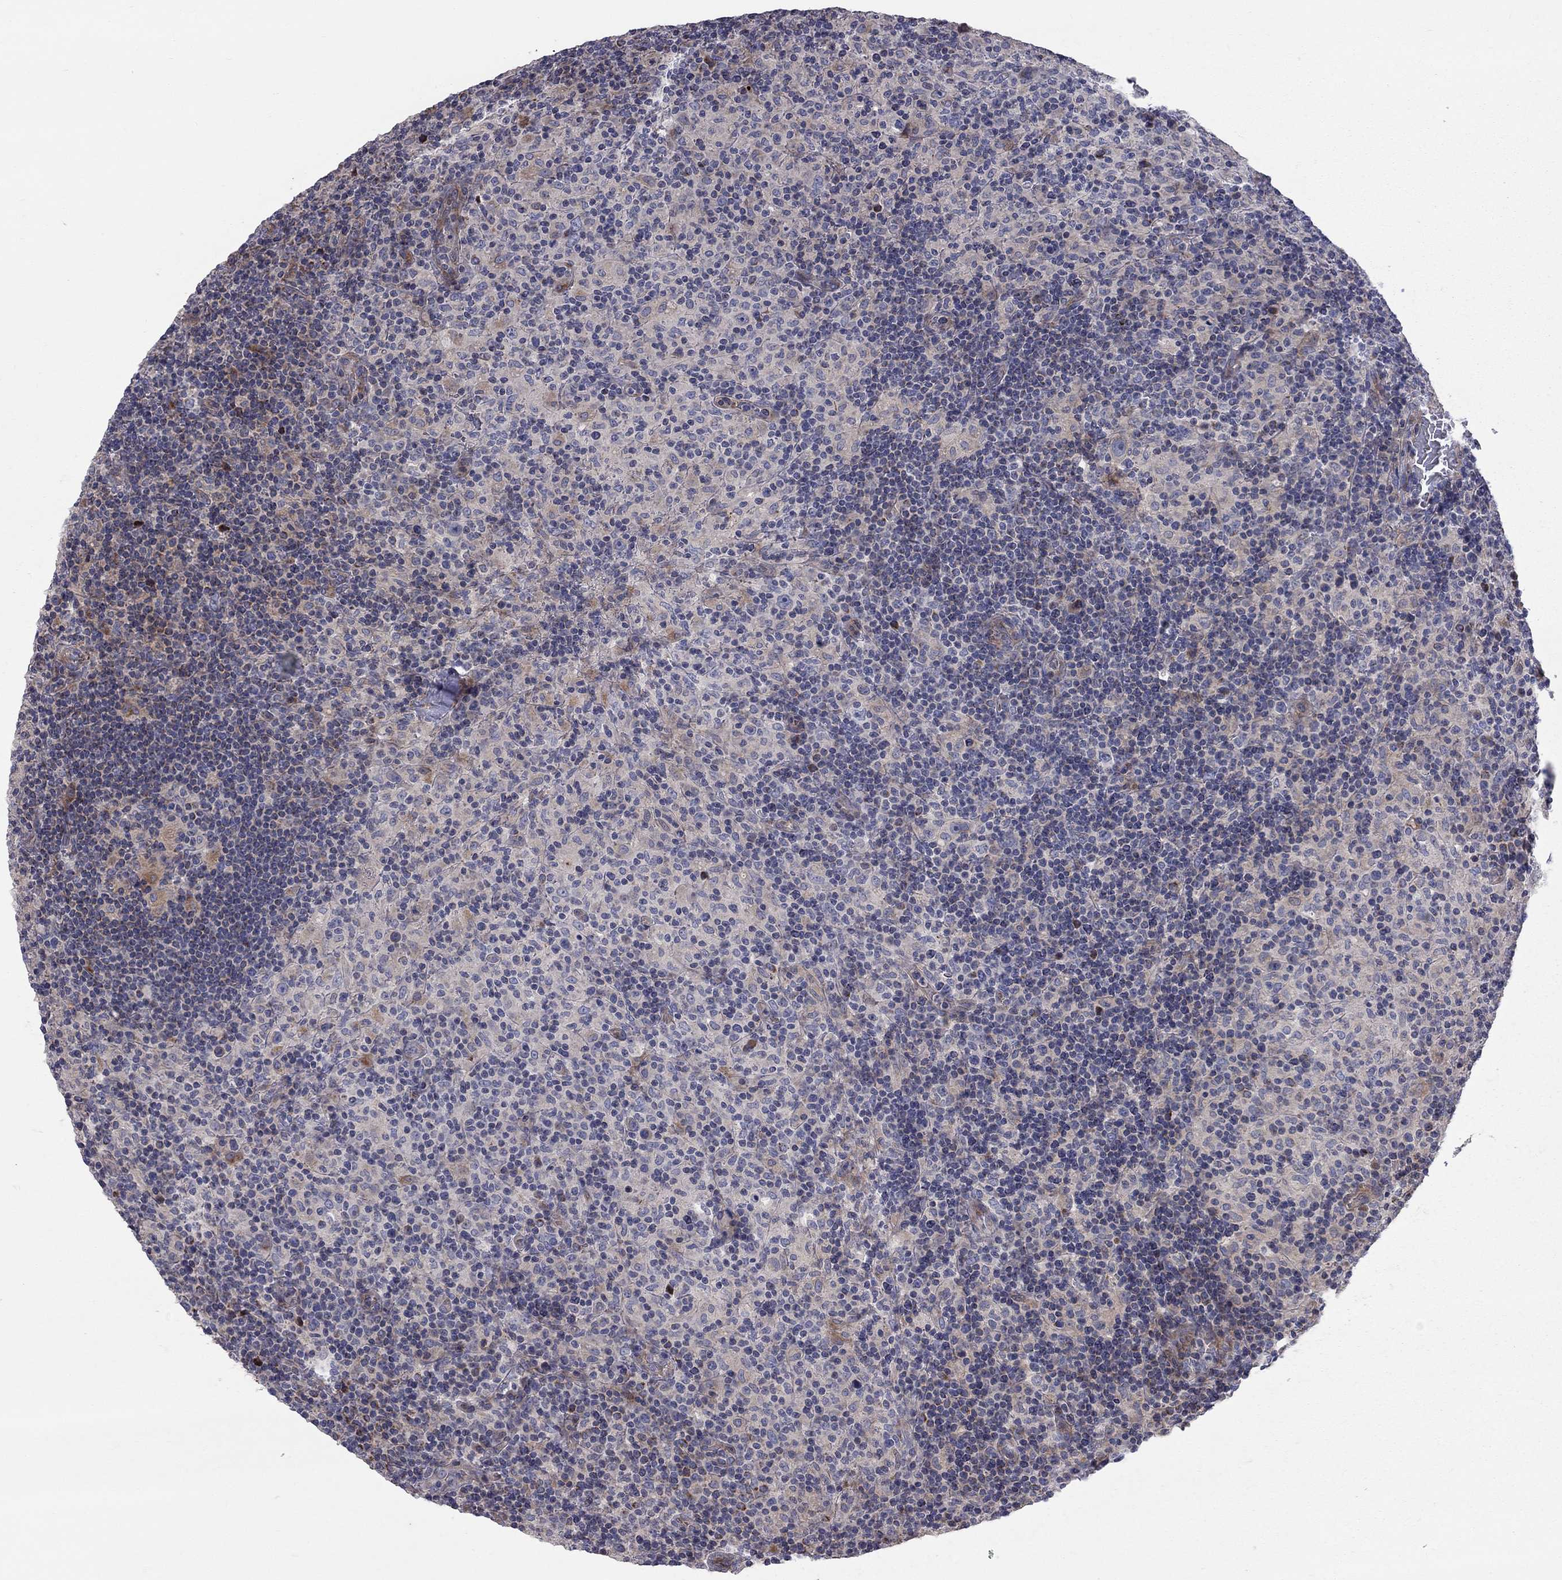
{"staining": {"intensity": "negative", "quantity": "none", "location": "none"}, "tissue": "lymphoma", "cell_type": "Tumor cells", "image_type": "cancer", "snomed": [{"axis": "morphology", "description": "Hodgkin's disease, NOS"}, {"axis": "topography", "description": "Lymph node"}], "caption": "There is no significant positivity in tumor cells of Hodgkin's disease. (Immunohistochemistry, brightfield microscopy, high magnification).", "gene": "KANSL1L", "patient": {"sex": "male", "age": 70}}